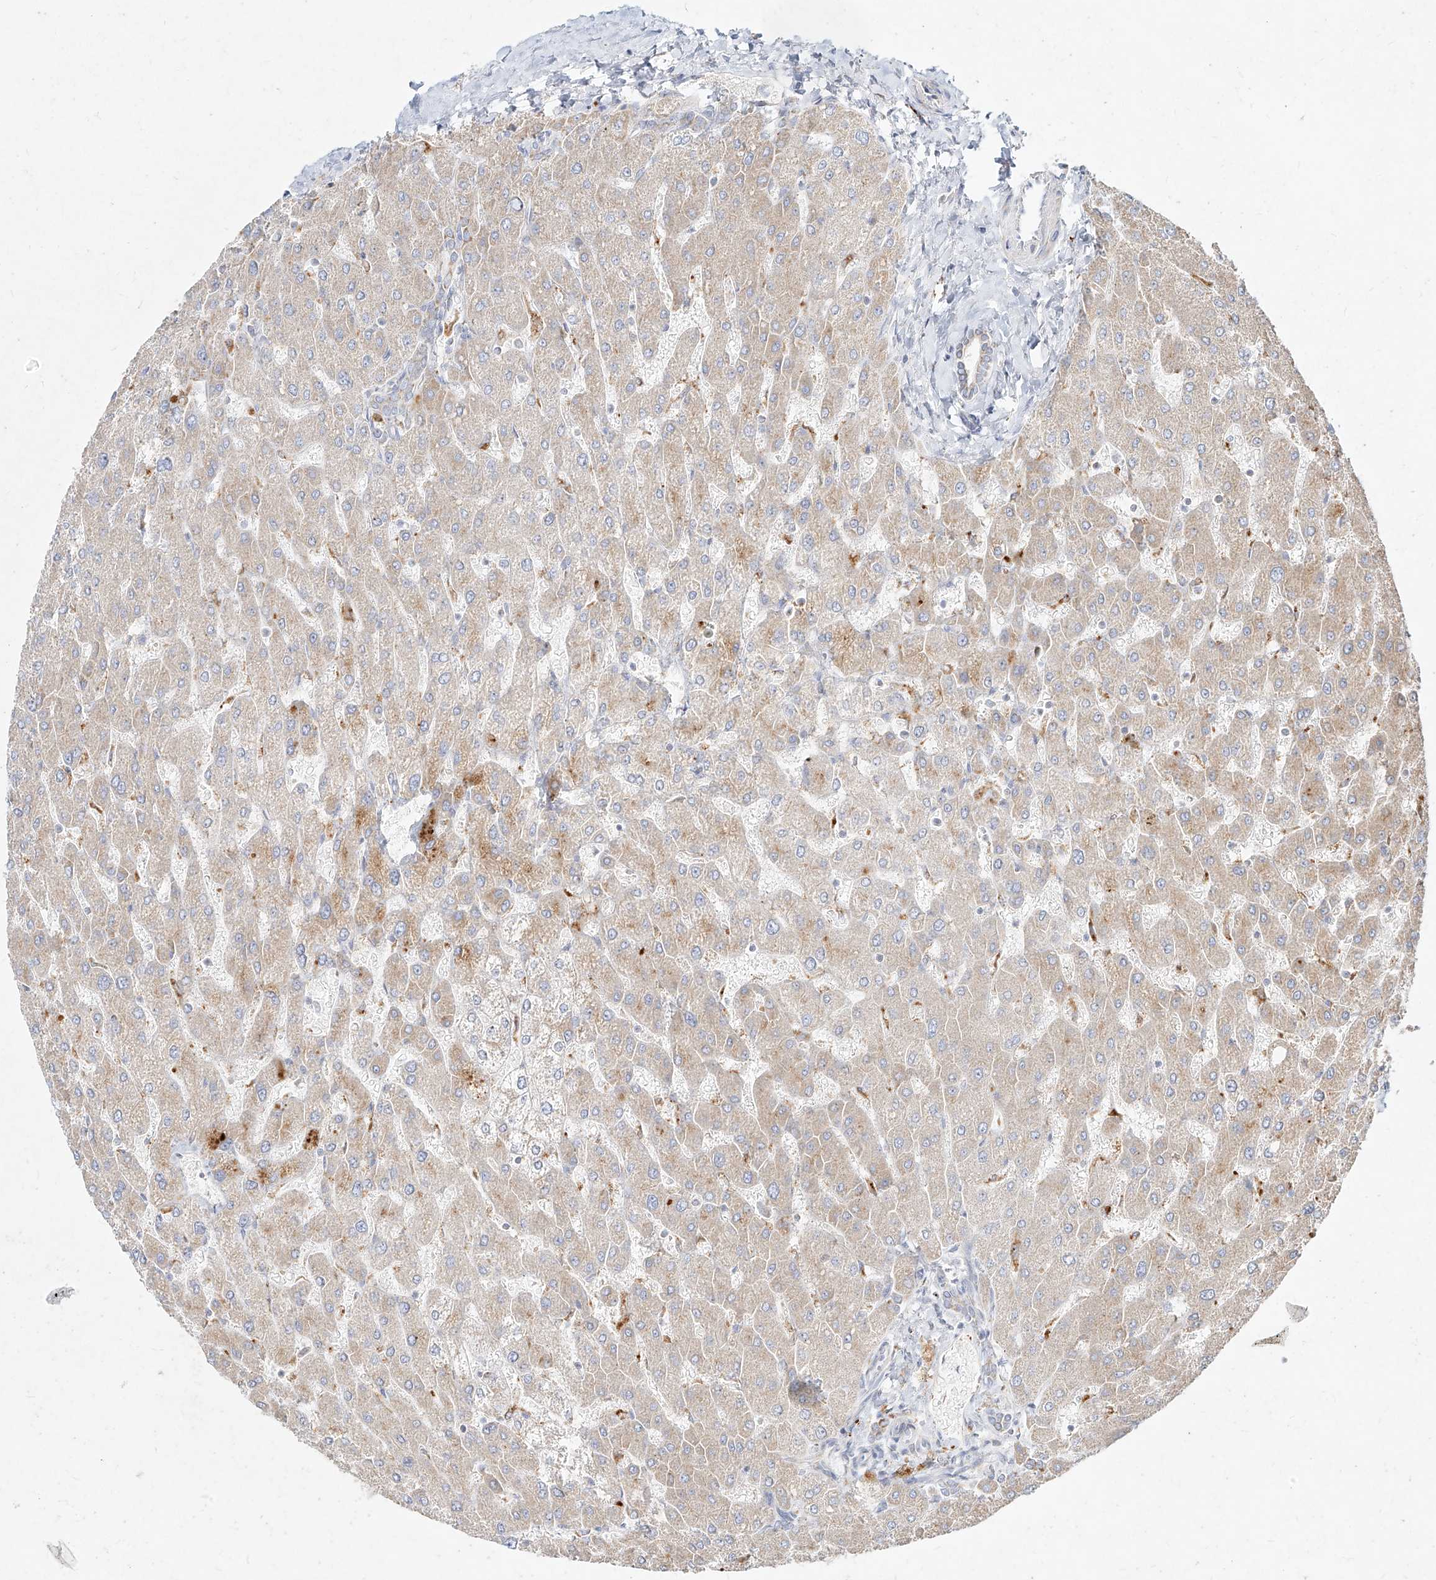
{"staining": {"intensity": "weak", "quantity": "25%-75%", "location": "cytoplasmic/membranous"}, "tissue": "liver", "cell_type": "Cholangiocytes", "image_type": "normal", "snomed": [{"axis": "morphology", "description": "Normal tissue, NOS"}, {"axis": "topography", "description": "Liver"}], "caption": "Immunohistochemical staining of normal liver shows 25%-75% levels of weak cytoplasmic/membranous protein staining in about 25%-75% of cholangiocytes. (Brightfield microscopy of DAB IHC at high magnification).", "gene": "MTX2", "patient": {"sex": "male", "age": 55}}